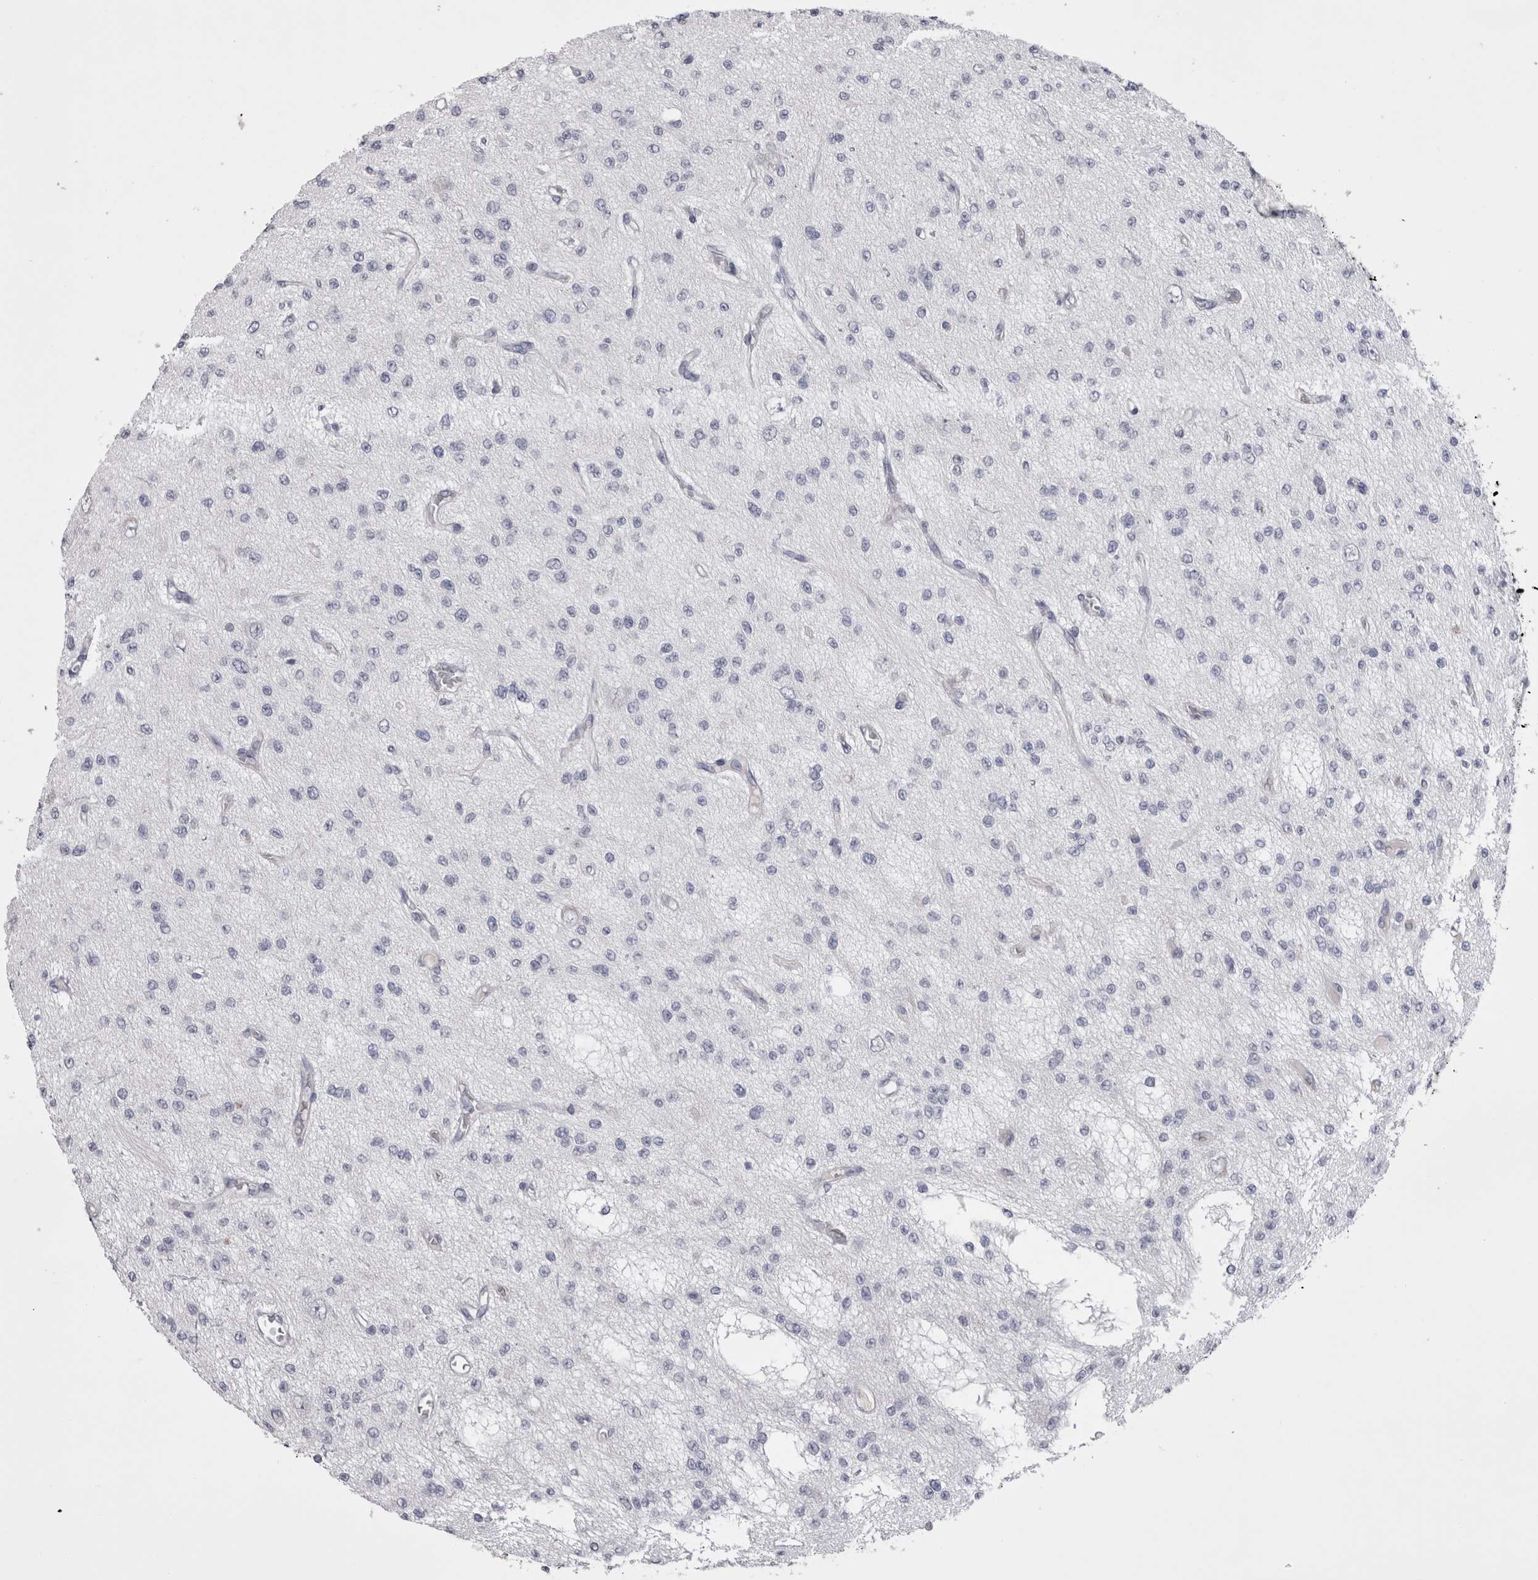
{"staining": {"intensity": "negative", "quantity": "none", "location": "none"}, "tissue": "glioma", "cell_type": "Tumor cells", "image_type": "cancer", "snomed": [{"axis": "morphology", "description": "Glioma, malignant, Low grade"}, {"axis": "topography", "description": "Brain"}], "caption": "Immunohistochemical staining of human glioma exhibits no significant staining in tumor cells.", "gene": "CDHR5", "patient": {"sex": "male", "age": 38}}